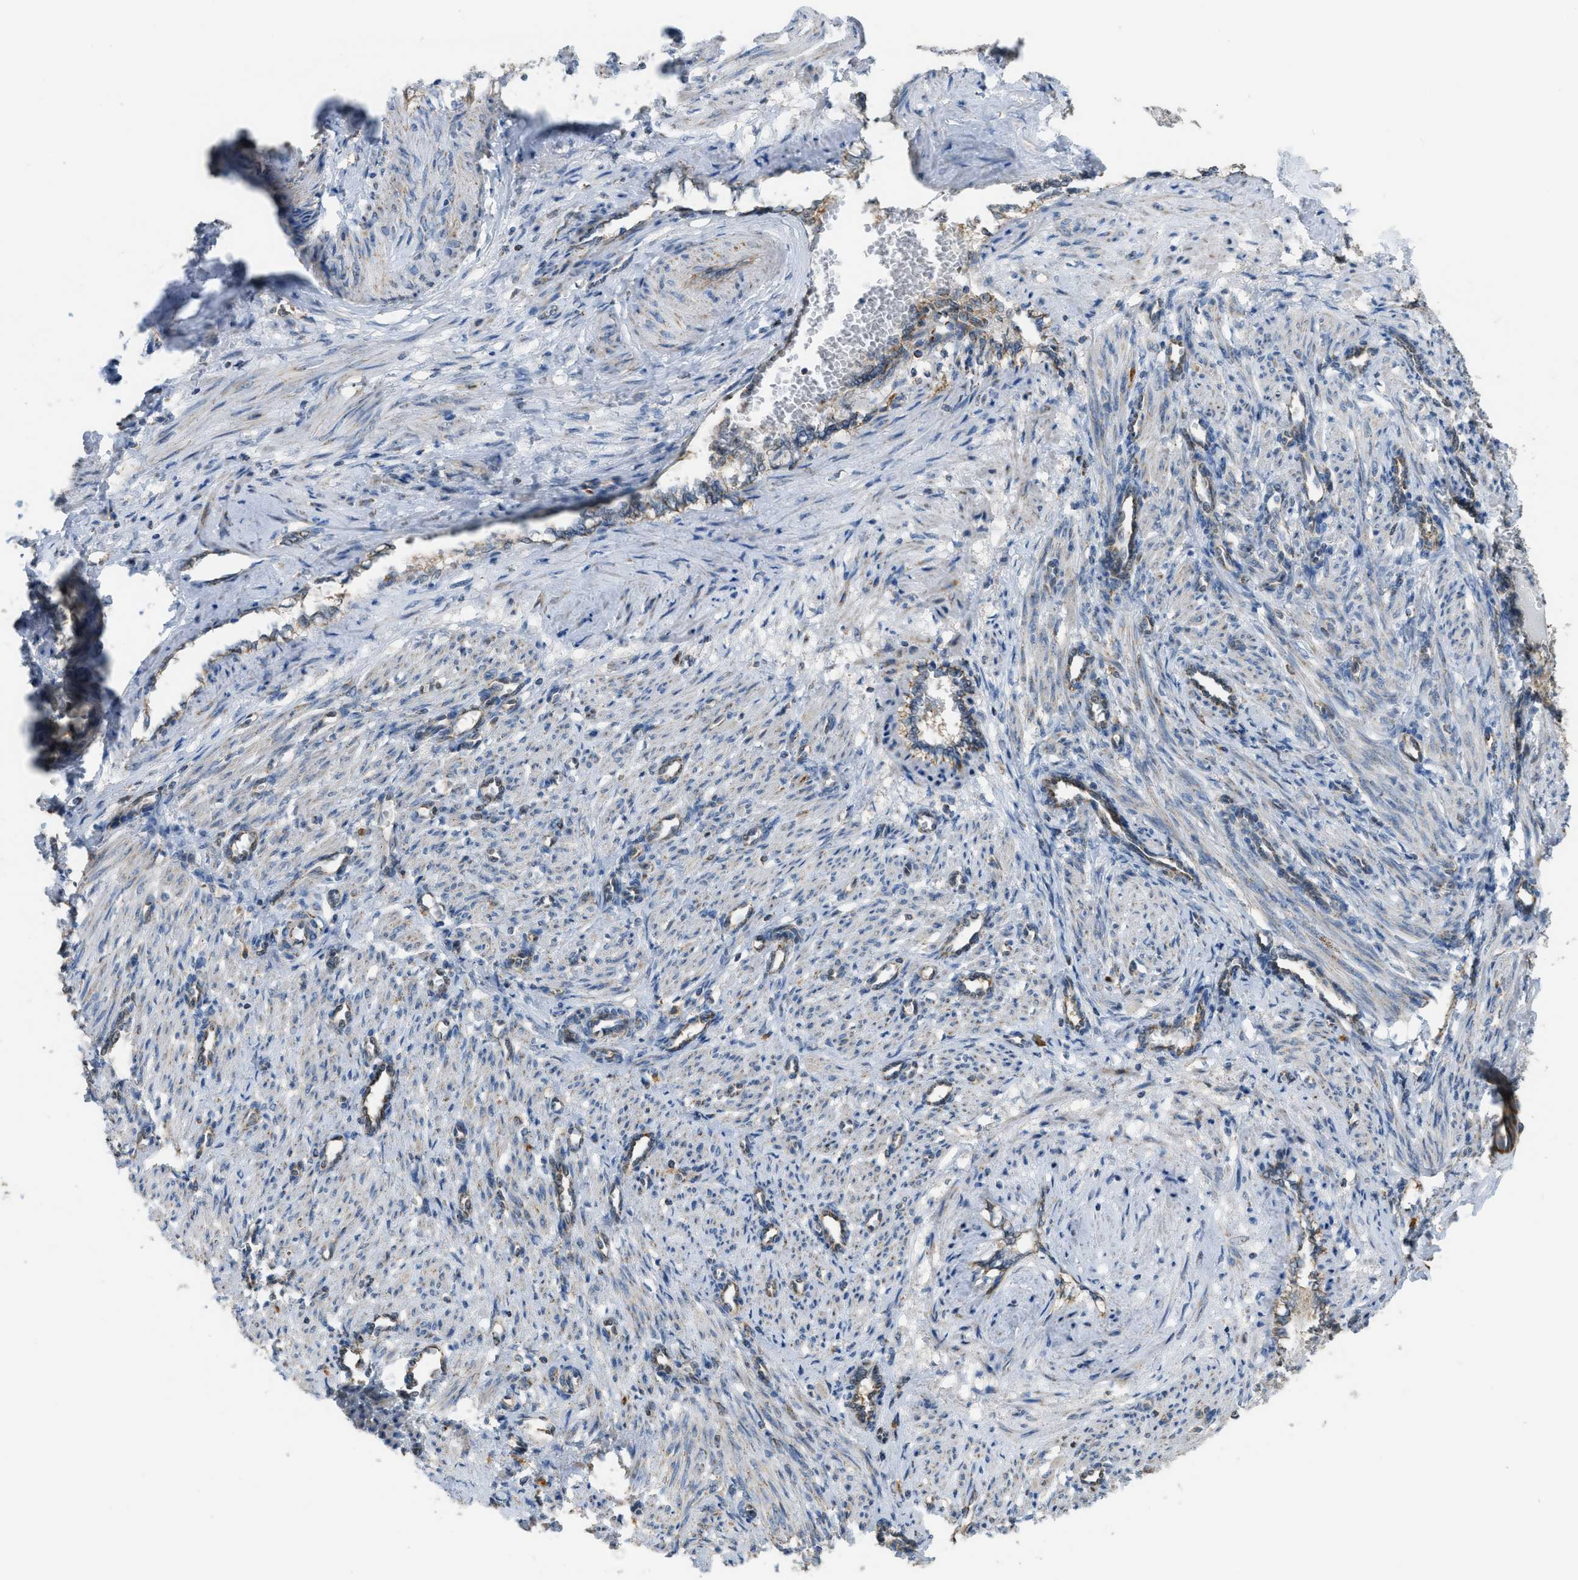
{"staining": {"intensity": "weak", "quantity": "<25%", "location": "cytoplasmic/membranous"}, "tissue": "smooth muscle", "cell_type": "Smooth muscle cells", "image_type": "normal", "snomed": [{"axis": "morphology", "description": "Normal tissue, NOS"}, {"axis": "topography", "description": "Endometrium"}], "caption": "Photomicrograph shows no protein staining in smooth muscle cells of unremarkable smooth muscle. (DAB (3,3'-diaminobenzidine) immunohistochemistry, high magnification).", "gene": "ETFB", "patient": {"sex": "female", "age": 33}}